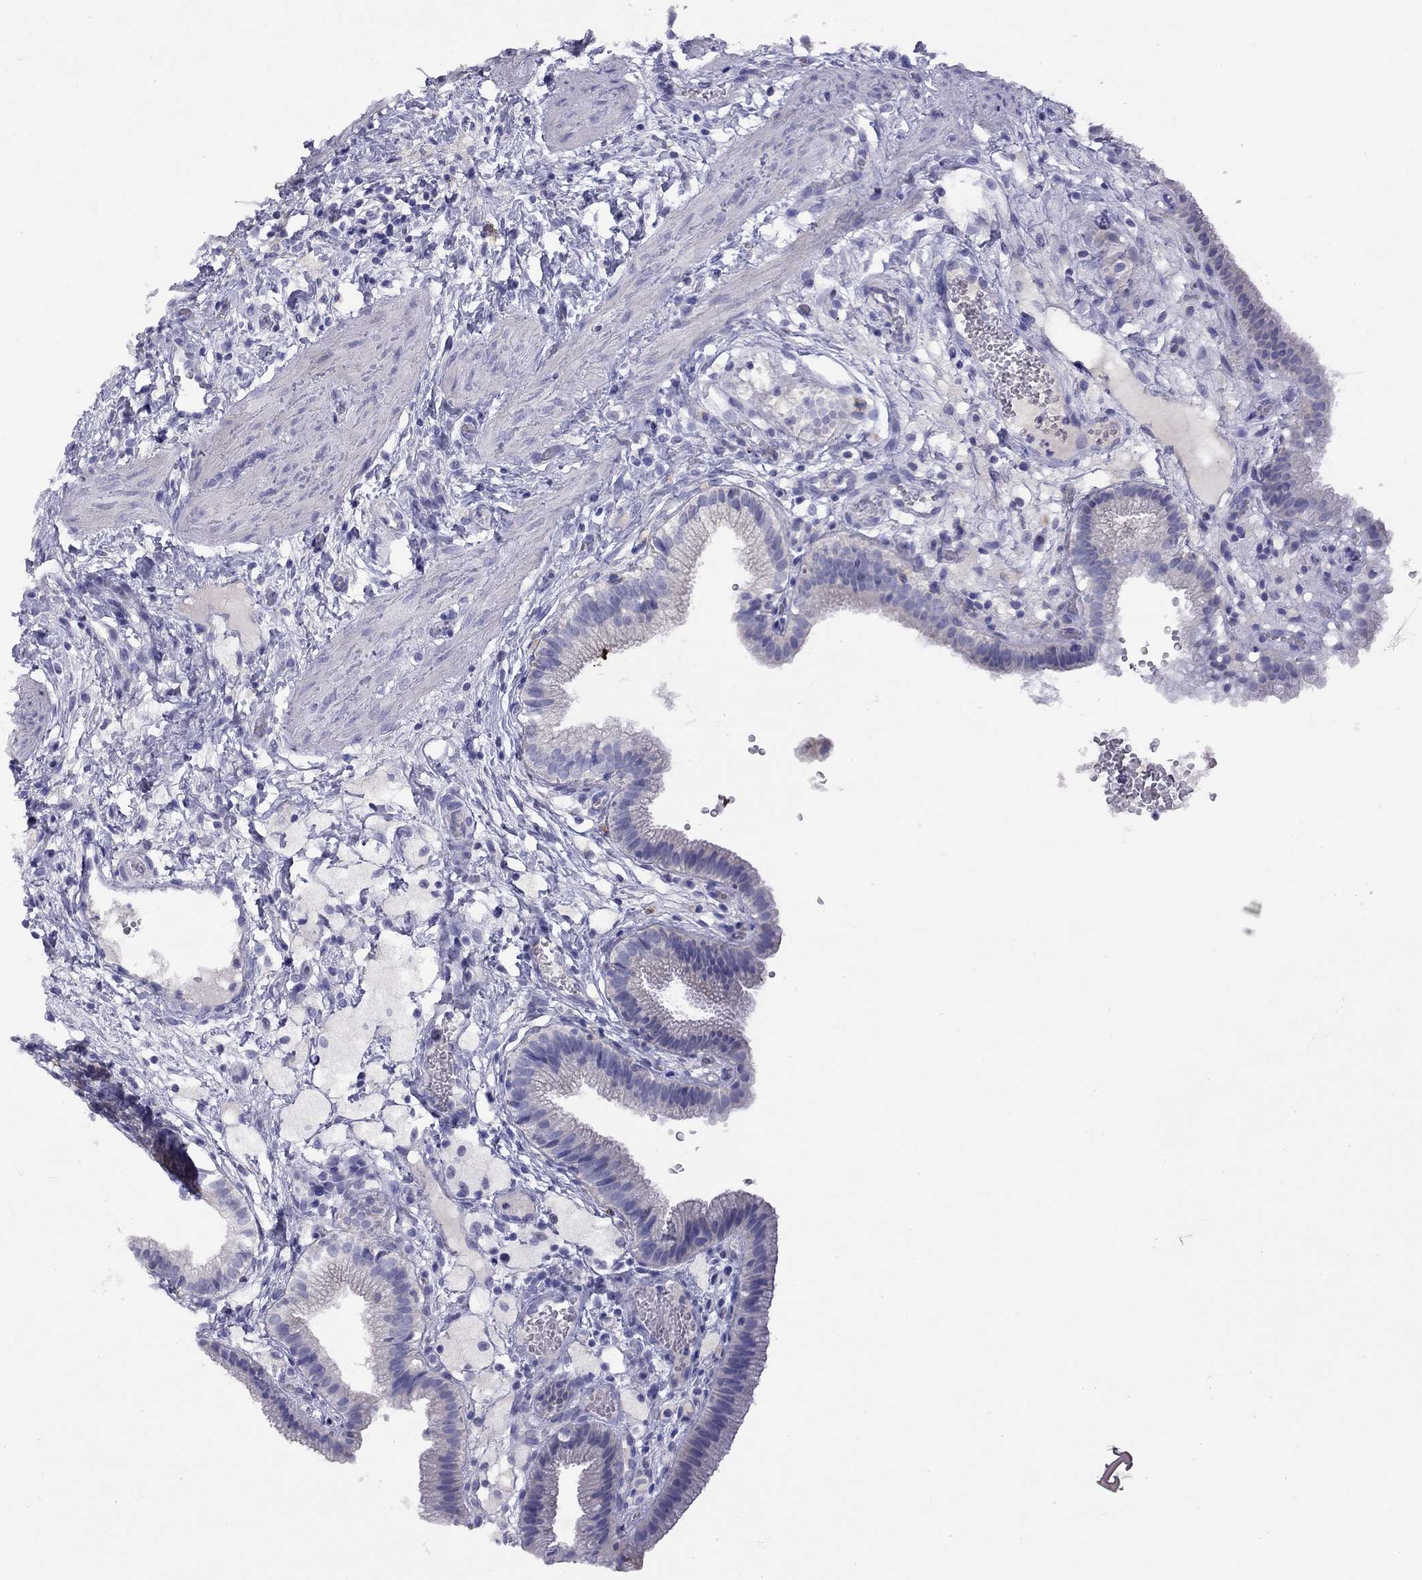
{"staining": {"intensity": "negative", "quantity": "none", "location": "none"}, "tissue": "gallbladder", "cell_type": "Glandular cells", "image_type": "normal", "snomed": [{"axis": "morphology", "description": "Normal tissue, NOS"}, {"axis": "topography", "description": "Gallbladder"}], "caption": "DAB (3,3'-diaminobenzidine) immunohistochemical staining of benign gallbladder displays no significant expression in glandular cells. (Immunohistochemistry (ihc), brightfield microscopy, high magnification).", "gene": "CPNE4", "patient": {"sex": "female", "age": 24}}